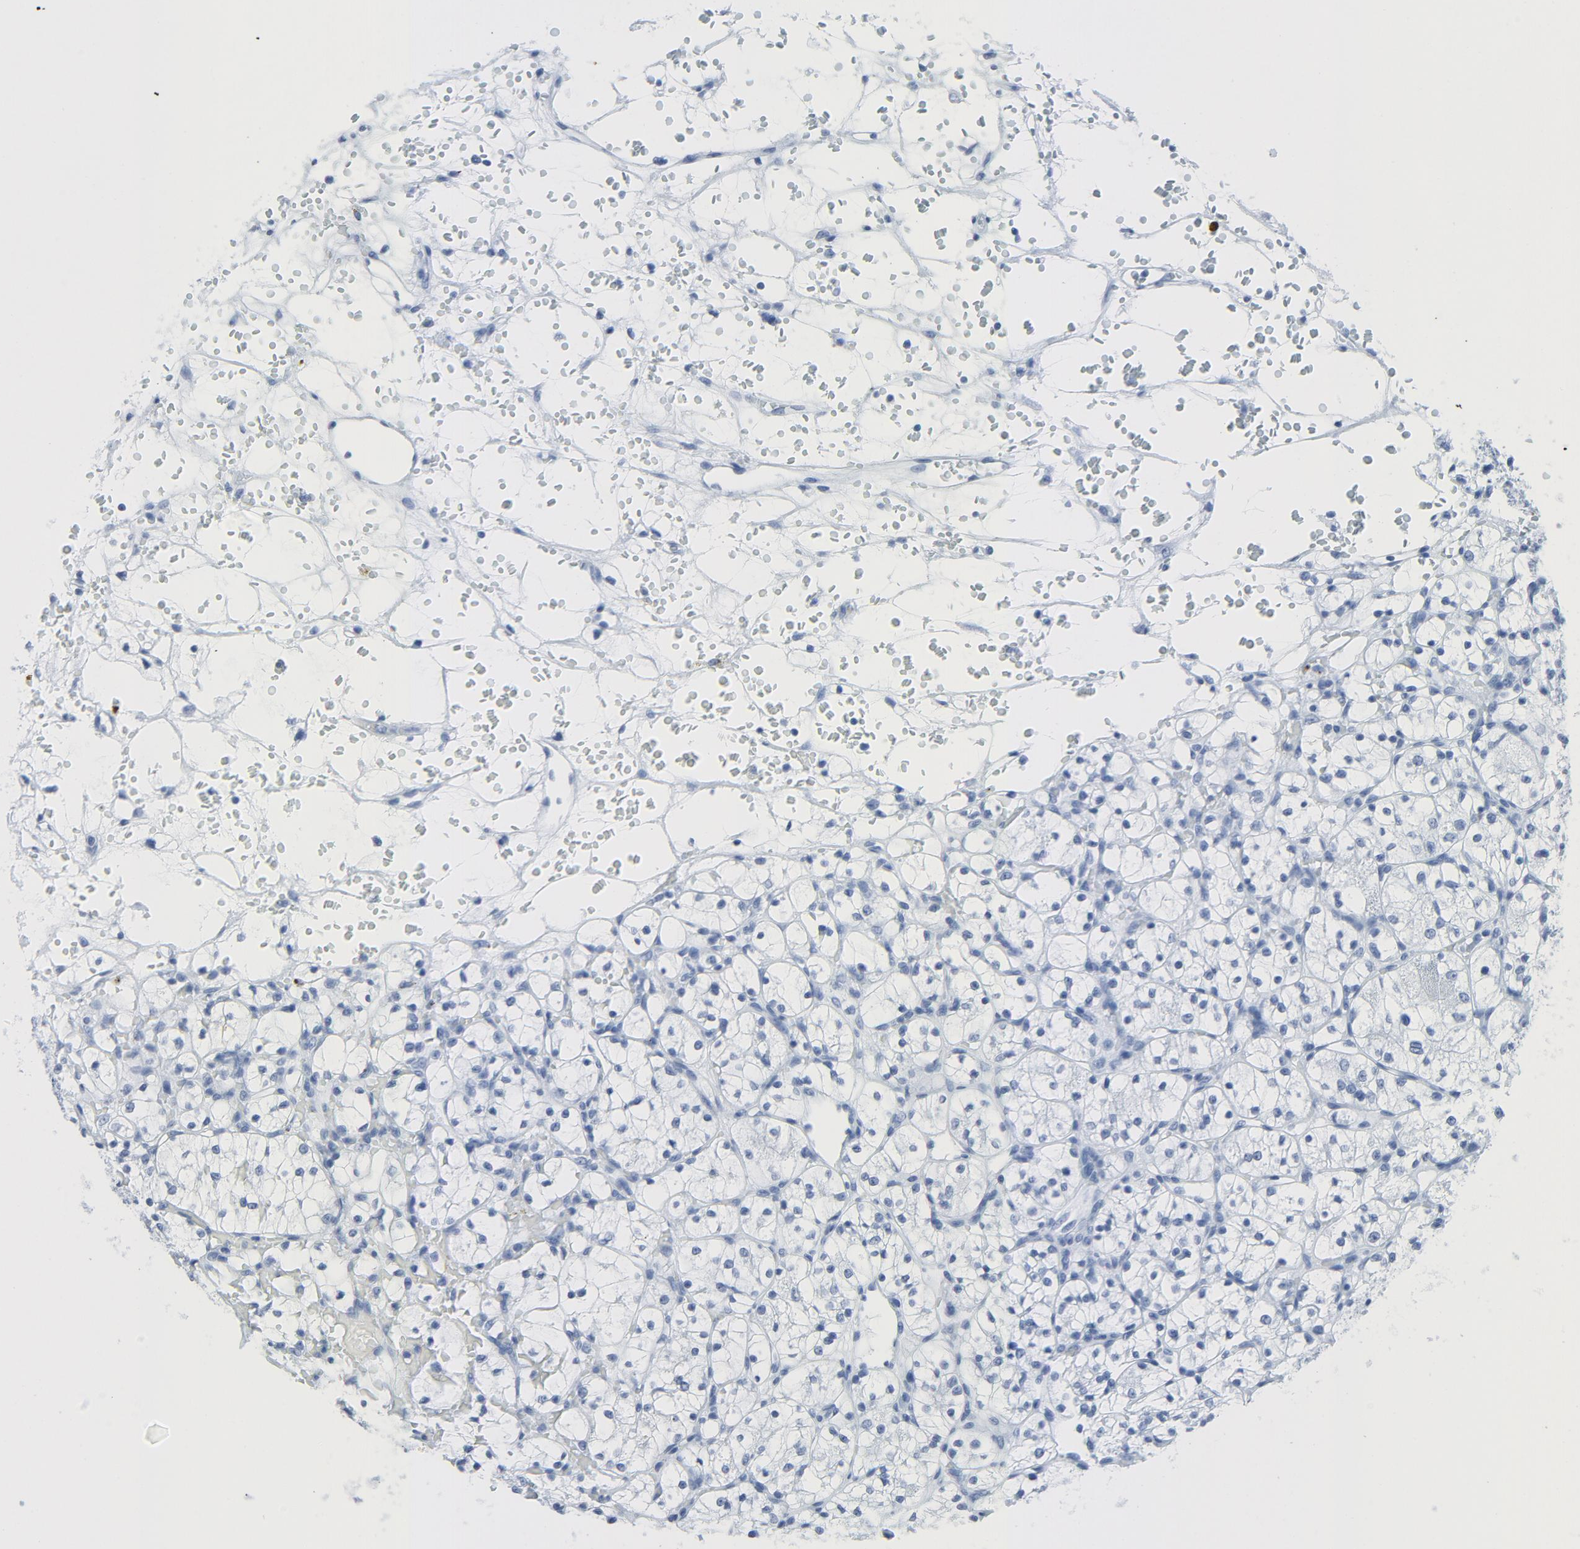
{"staining": {"intensity": "negative", "quantity": "none", "location": "none"}, "tissue": "renal cancer", "cell_type": "Tumor cells", "image_type": "cancer", "snomed": [{"axis": "morphology", "description": "Adenocarcinoma, NOS"}, {"axis": "topography", "description": "Kidney"}], "caption": "Renal adenocarcinoma stained for a protein using immunohistochemistry displays no staining tumor cells.", "gene": "TSG101", "patient": {"sex": "female", "age": 60}}